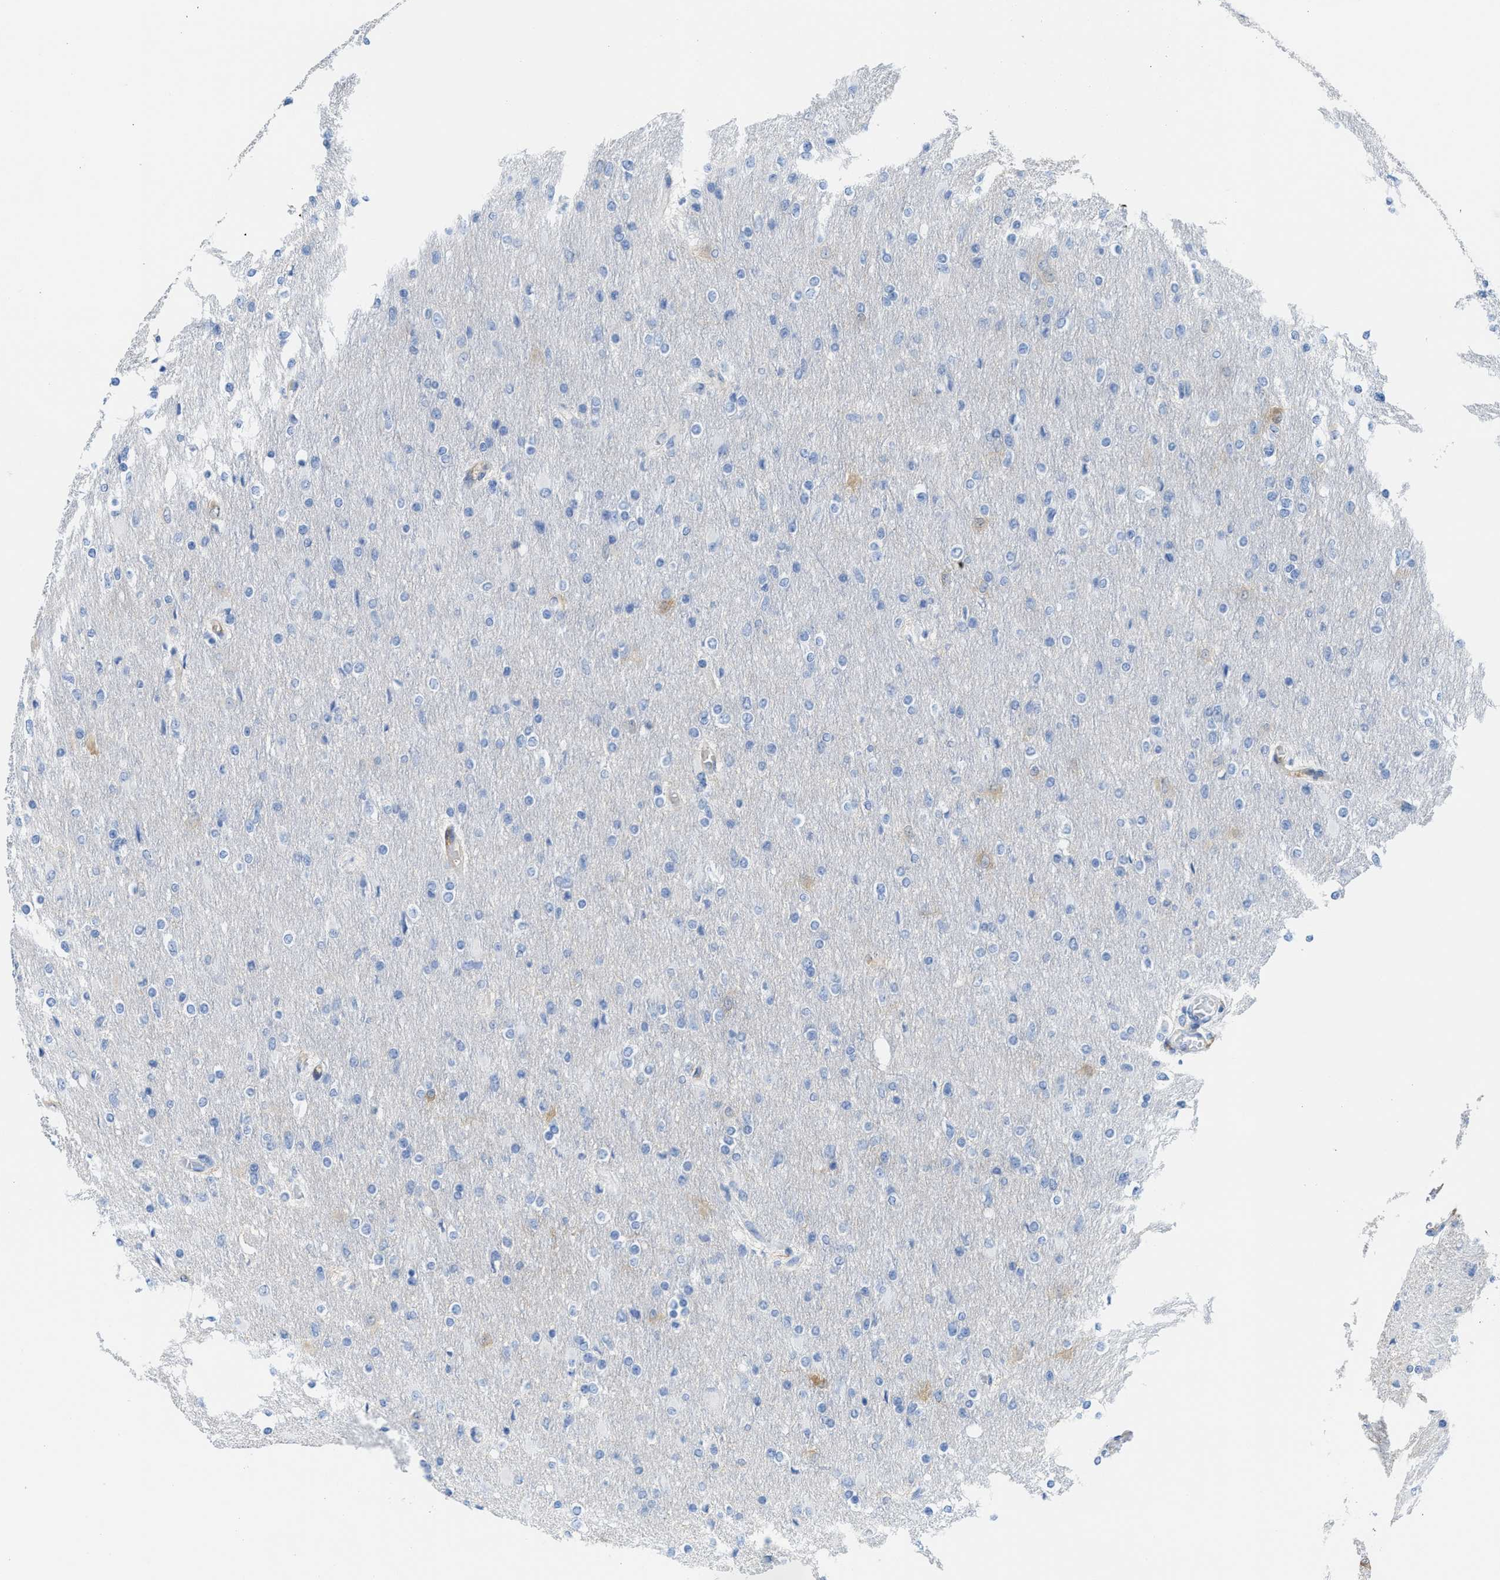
{"staining": {"intensity": "negative", "quantity": "none", "location": "none"}, "tissue": "glioma", "cell_type": "Tumor cells", "image_type": "cancer", "snomed": [{"axis": "morphology", "description": "Glioma, malignant, High grade"}, {"axis": "topography", "description": "Cerebral cortex"}], "caption": "The image reveals no significant staining in tumor cells of glioma.", "gene": "ASS1", "patient": {"sex": "female", "age": 36}}